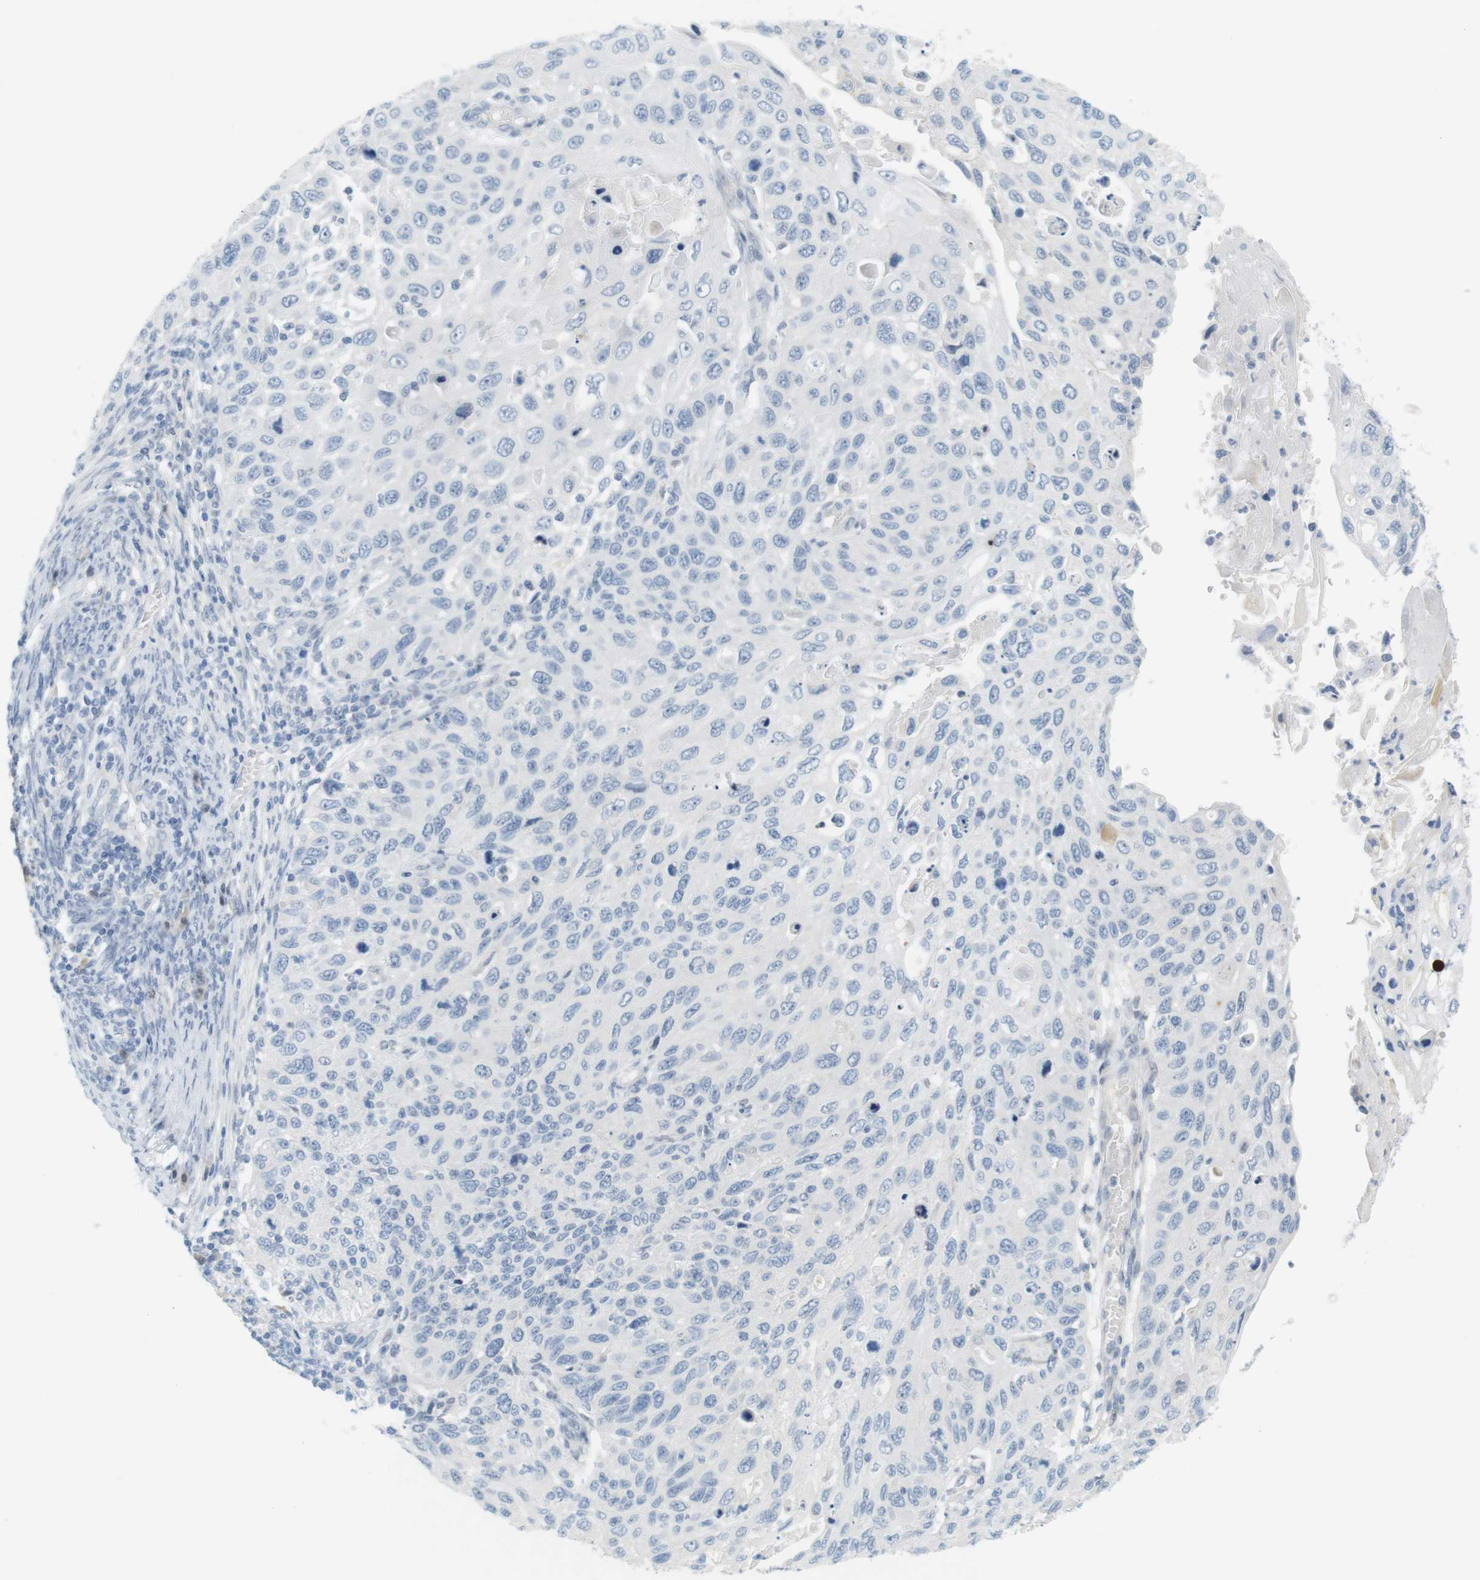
{"staining": {"intensity": "negative", "quantity": "none", "location": "none"}, "tissue": "cervical cancer", "cell_type": "Tumor cells", "image_type": "cancer", "snomed": [{"axis": "morphology", "description": "Squamous cell carcinoma, NOS"}, {"axis": "topography", "description": "Cervix"}], "caption": "DAB immunohistochemical staining of cervical cancer demonstrates no significant staining in tumor cells. The staining is performed using DAB brown chromogen with nuclei counter-stained in using hematoxylin.", "gene": "CREB3L2", "patient": {"sex": "female", "age": 70}}